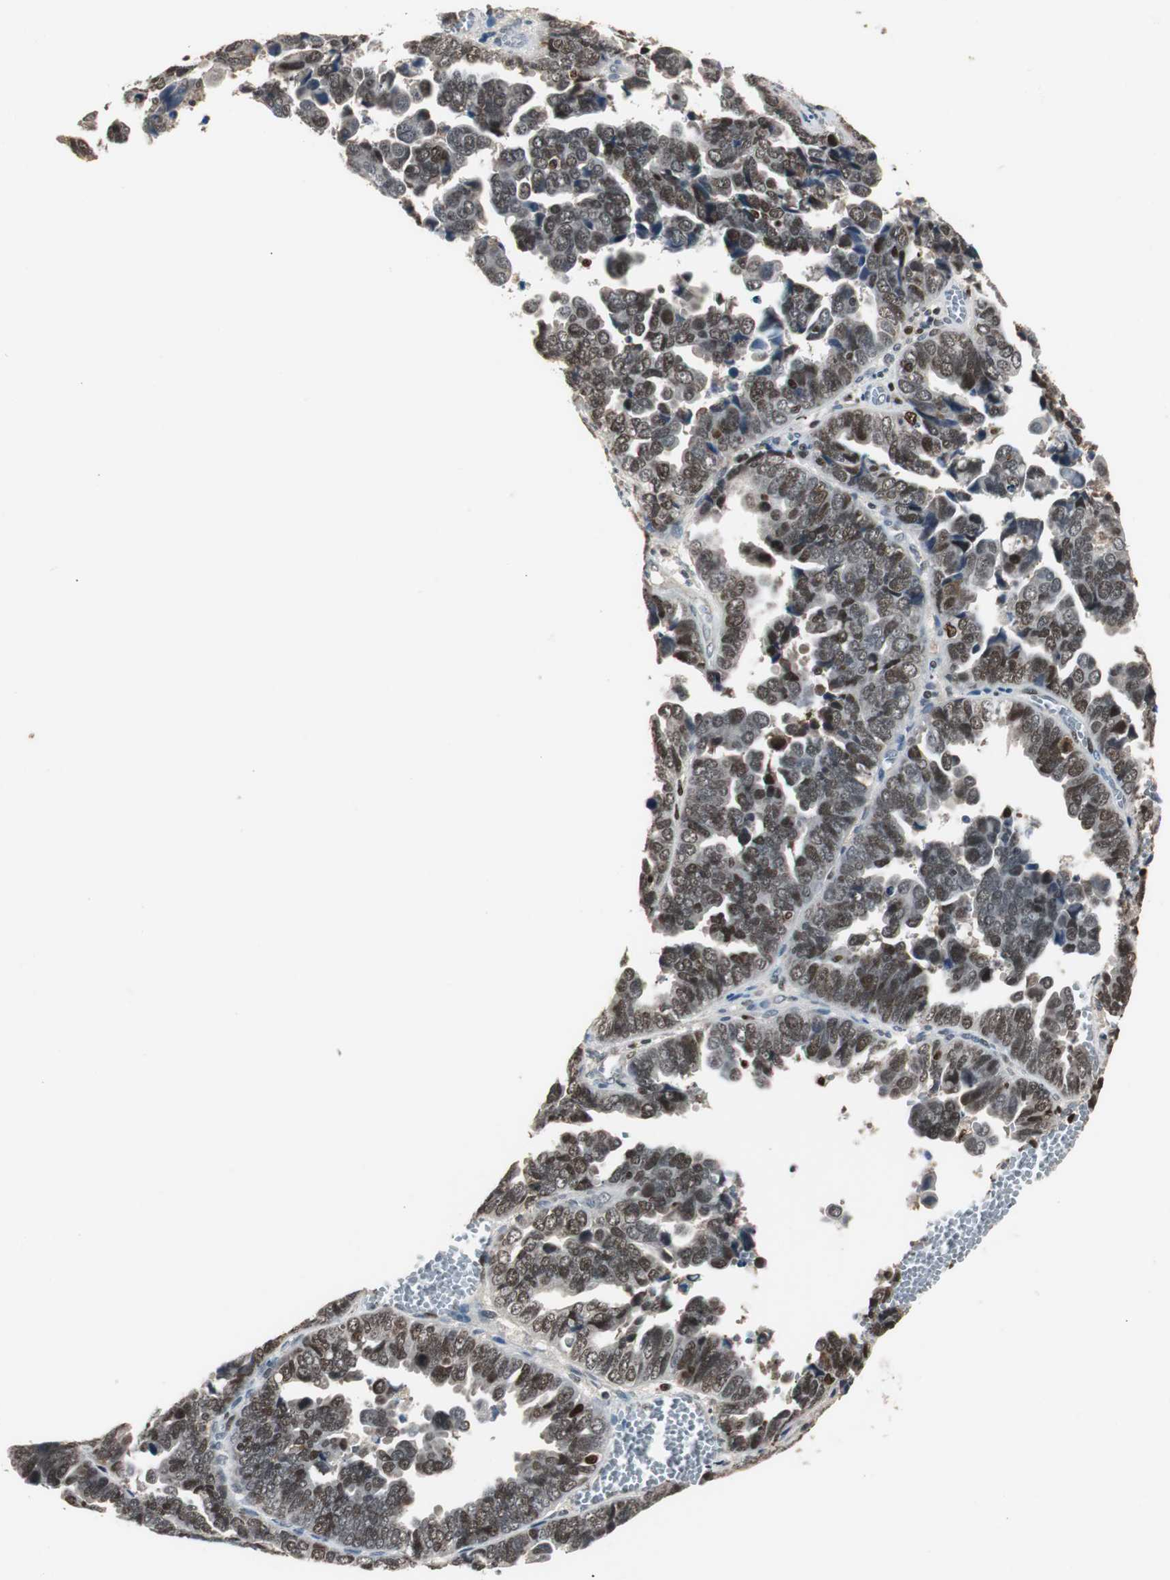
{"staining": {"intensity": "moderate", "quantity": ">75%", "location": "nuclear"}, "tissue": "endometrial cancer", "cell_type": "Tumor cells", "image_type": "cancer", "snomed": [{"axis": "morphology", "description": "Adenocarcinoma, NOS"}, {"axis": "topography", "description": "Endometrium"}], "caption": "Protein expression analysis of human endometrial cancer (adenocarcinoma) reveals moderate nuclear expression in approximately >75% of tumor cells.", "gene": "FEN1", "patient": {"sex": "female", "age": 75}}